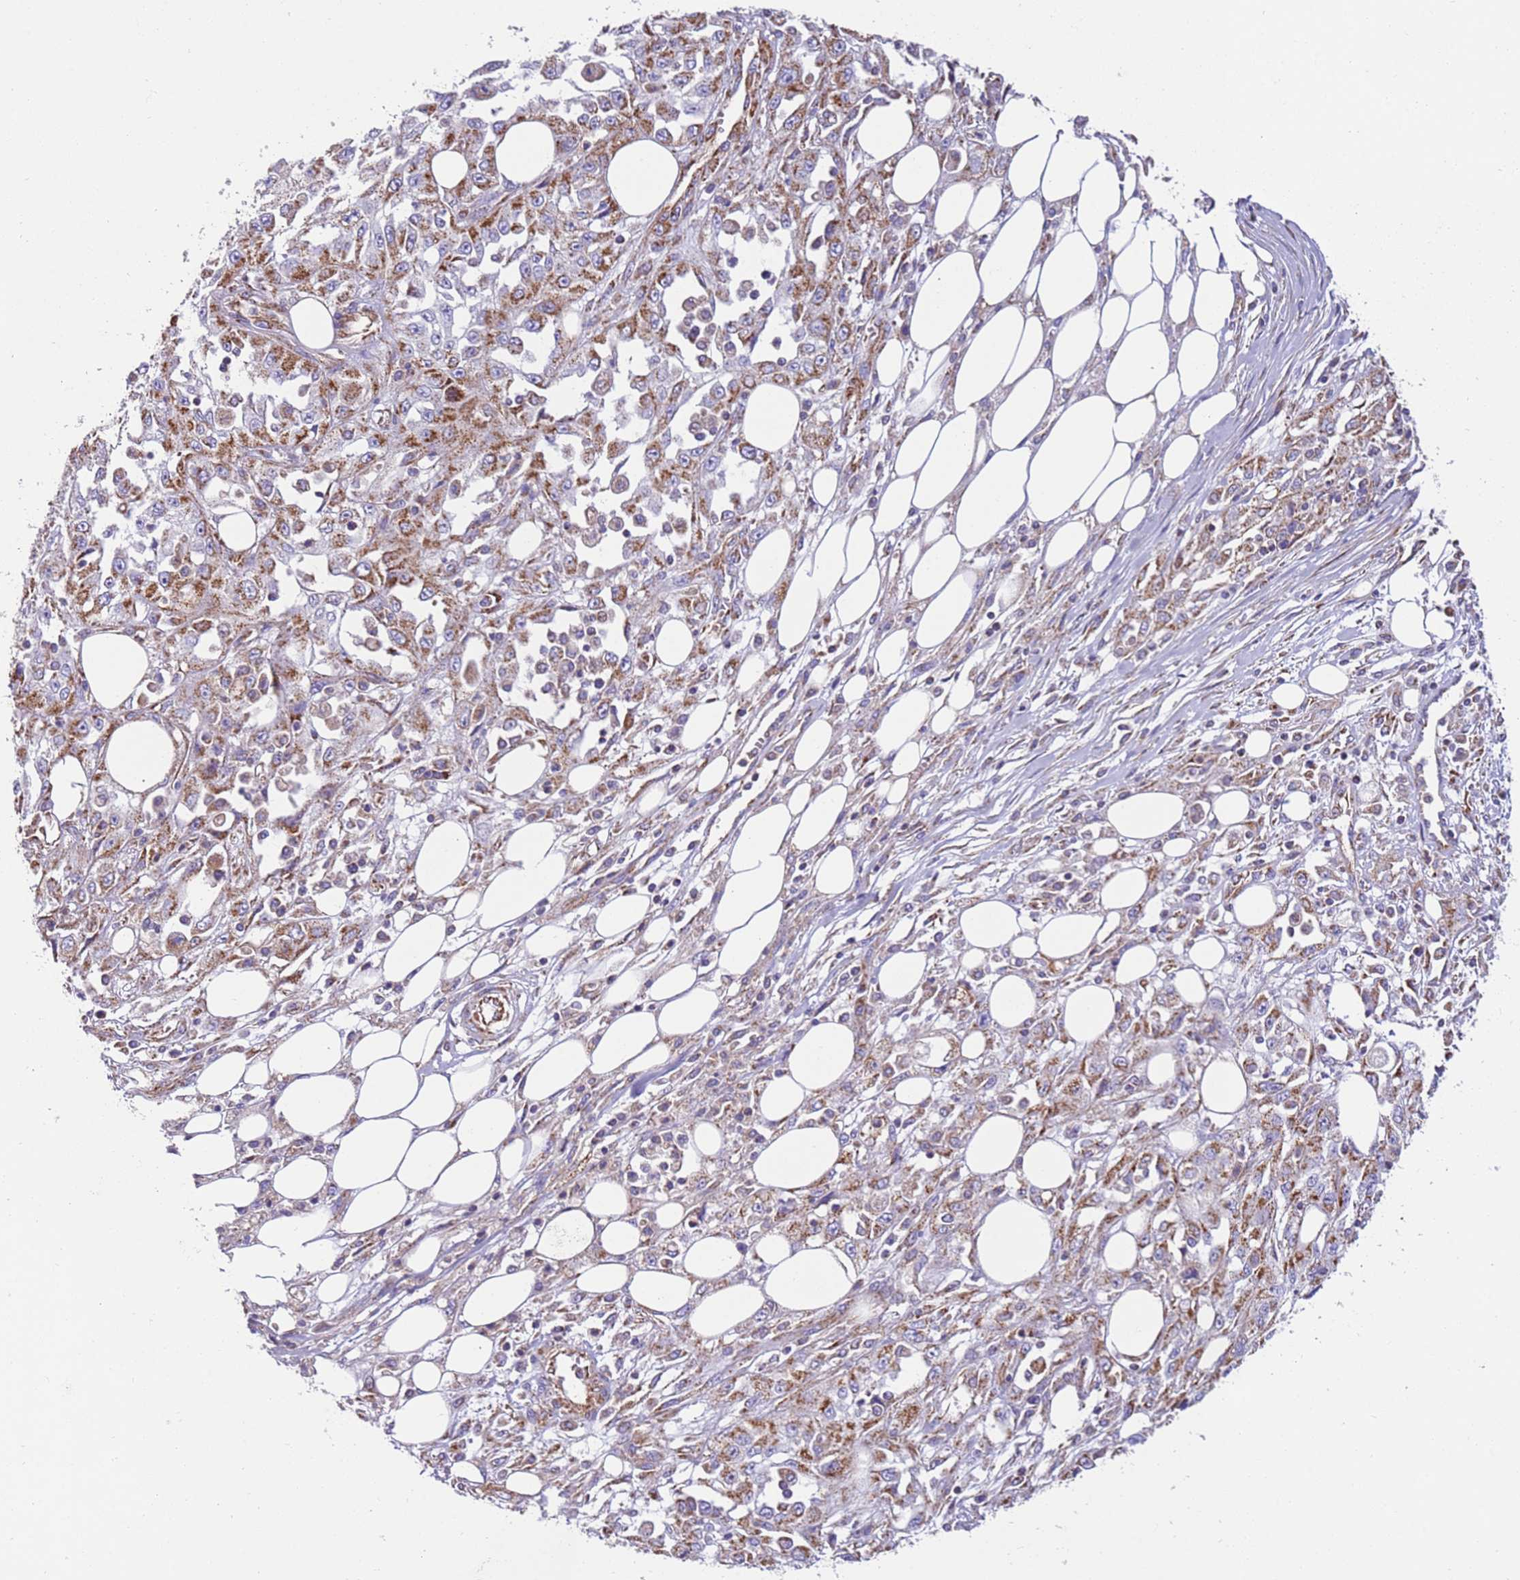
{"staining": {"intensity": "moderate", "quantity": ">75%", "location": "cytoplasmic/membranous"}, "tissue": "skin cancer", "cell_type": "Tumor cells", "image_type": "cancer", "snomed": [{"axis": "morphology", "description": "Squamous cell carcinoma, NOS"}, {"axis": "morphology", "description": "Squamous cell carcinoma, metastatic, NOS"}, {"axis": "topography", "description": "Skin"}, {"axis": "topography", "description": "Lymph node"}], "caption": "Human skin cancer stained with a protein marker reveals moderate staining in tumor cells.", "gene": "MRPL20", "patient": {"sex": "male", "age": 75}}